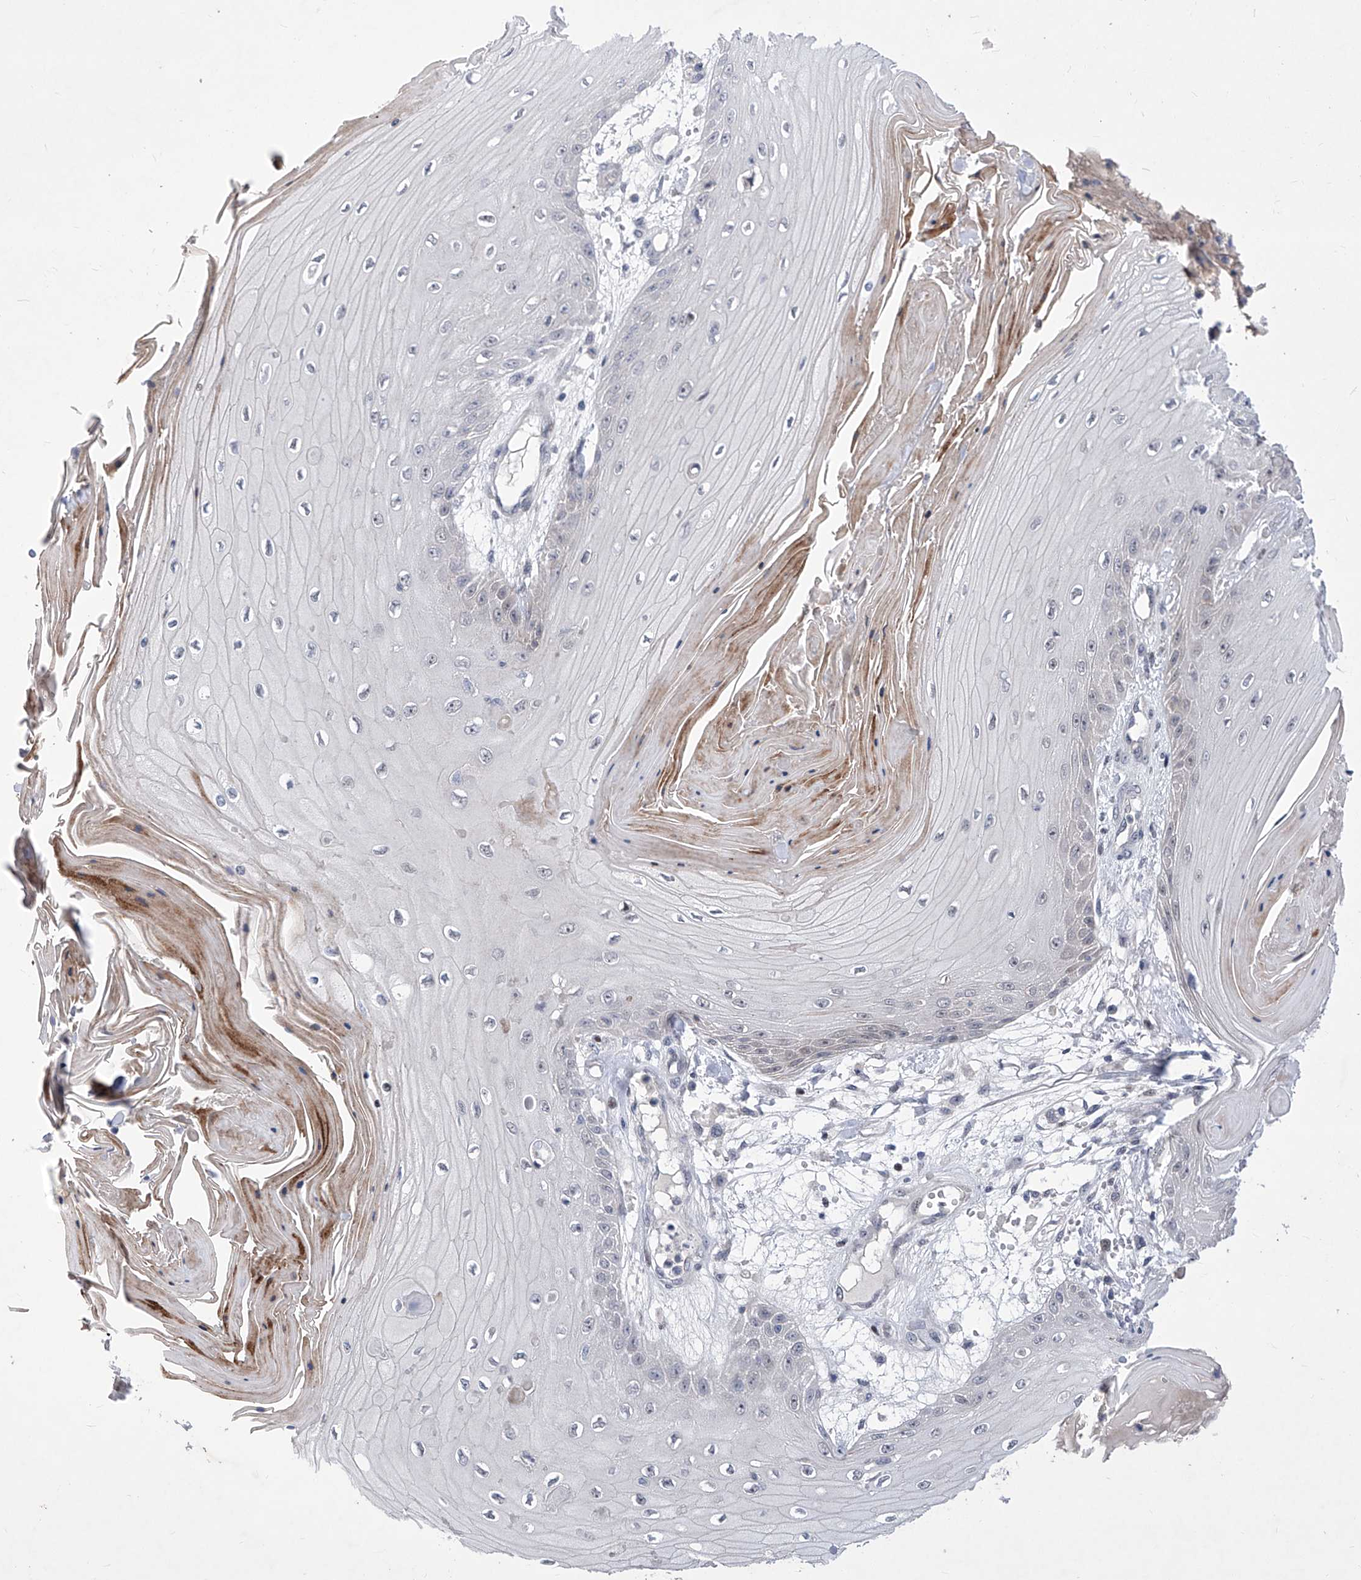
{"staining": {"intensity": "negative", "quantity": "none", "location": "none"}, "tissue": "skin cancer", "cell_type": "Tumor cells", "image_type": "cancer", "snomed": [{"axis": "morphology", "description": "Squamous cell carcinoma, NOS"}, {"axis": "topography", "description": "Skin"}], "caption": "Tumor cells are negative for brown protein staining in skin squamous cell carcinoma.", "gene": "NUFIP1", "patient": {"sex": "male", "age": 74}}